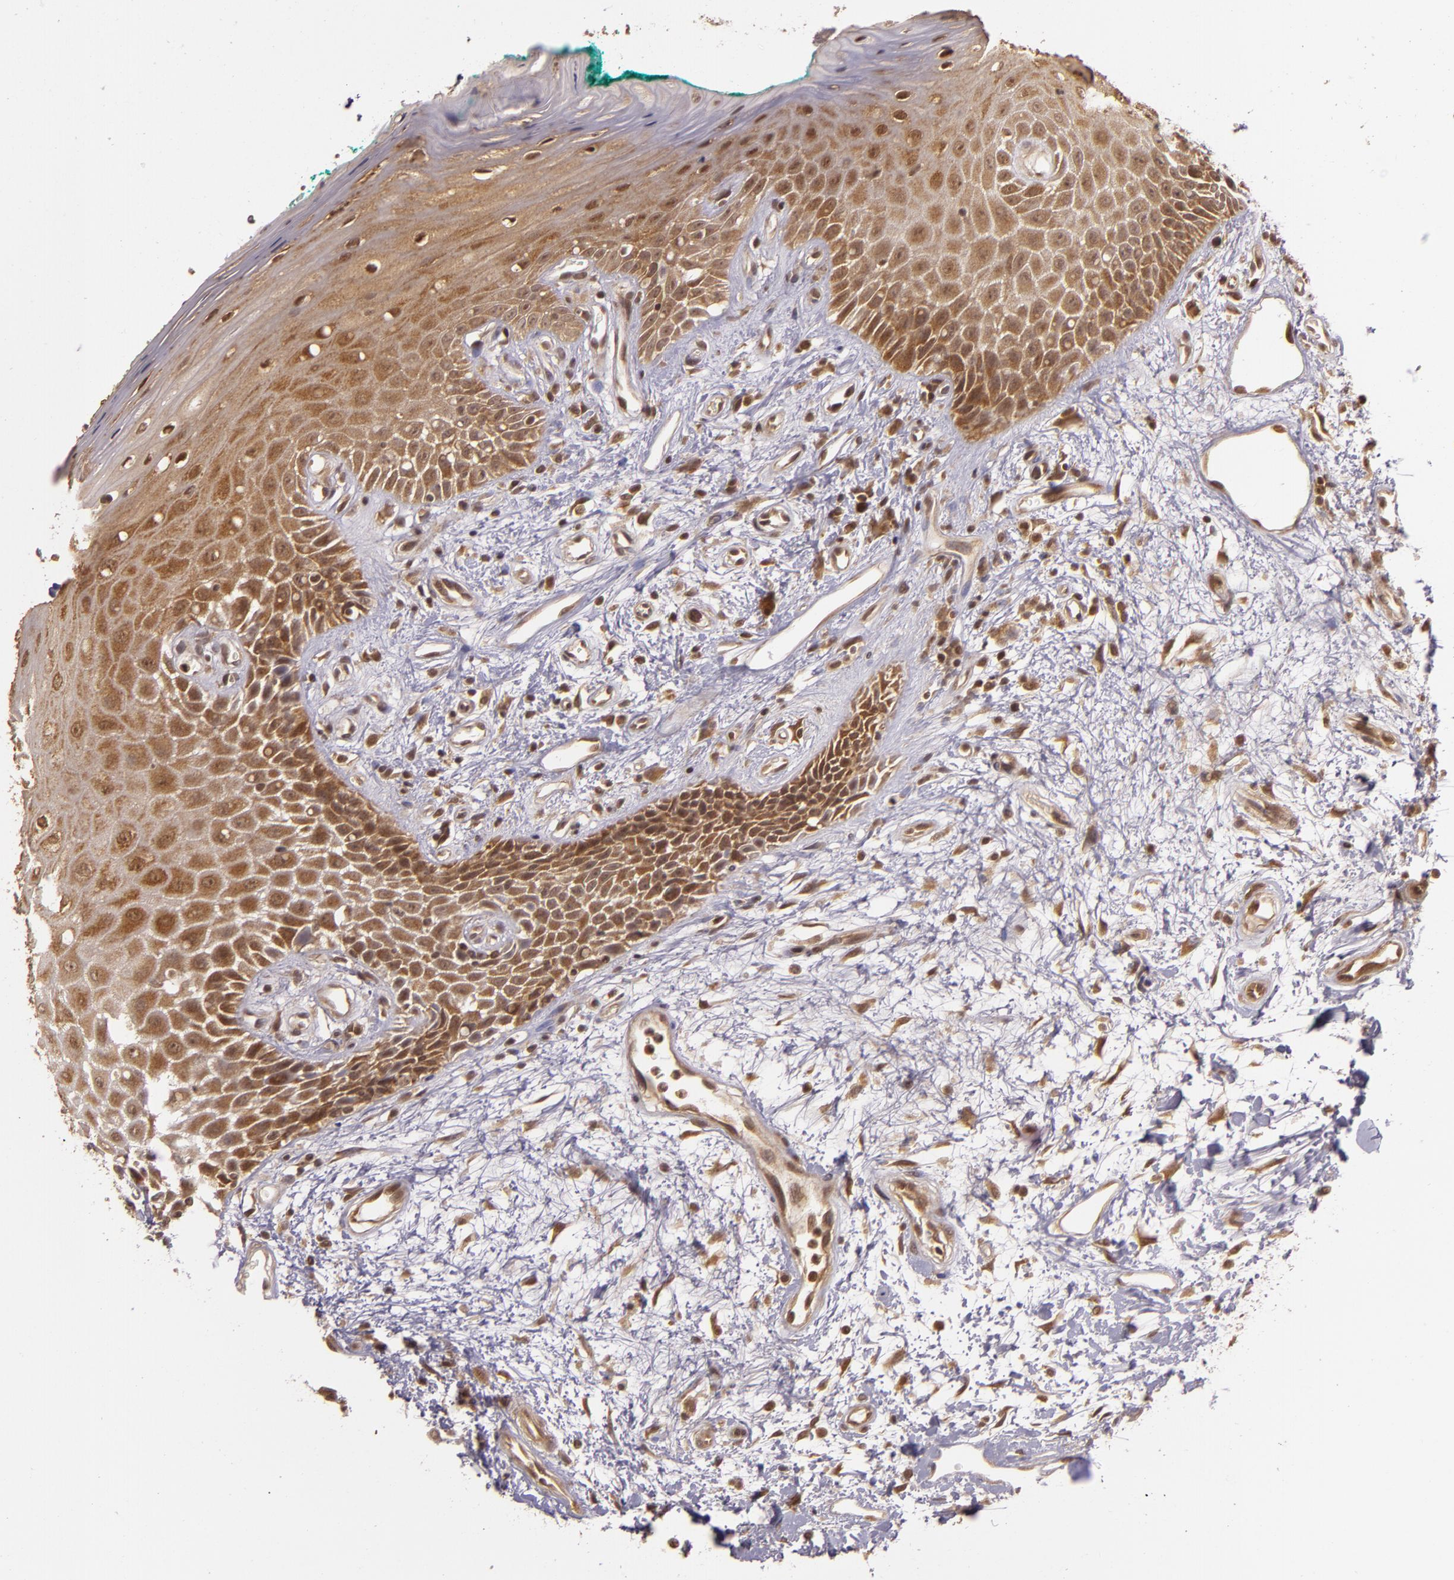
{"staining": {"intensity": "moderate", "quantity": ">75%", "location": "cytoplasmic/membranous,nuclear"}, "tissue": "oral mucosa", "cell_type": "Squamous epithelial cells", "image_type": "normal", "snomed": [{"axis": "morphology", "description": "Normal tissue, NOS"}, {"axis": "morphology", "description": "Squamous cell carcinoma, NOS"}, {"axis": "topography", "description": "Skeletal muscle"}, {"axis": "topography", "description": "Oral tissue"}, {"axis": "topography", "description": "Head-Neck"}], "caption": "This histopathology image shows immunohistochemistry staining of benign oral mucosa, with medium moderate cytoplasmic/membranous,nuclear positivity in about >75% of squamous epithelial cells.", "gene": "TXNRD2", "patient": {"sex": "female", "age": 84}}